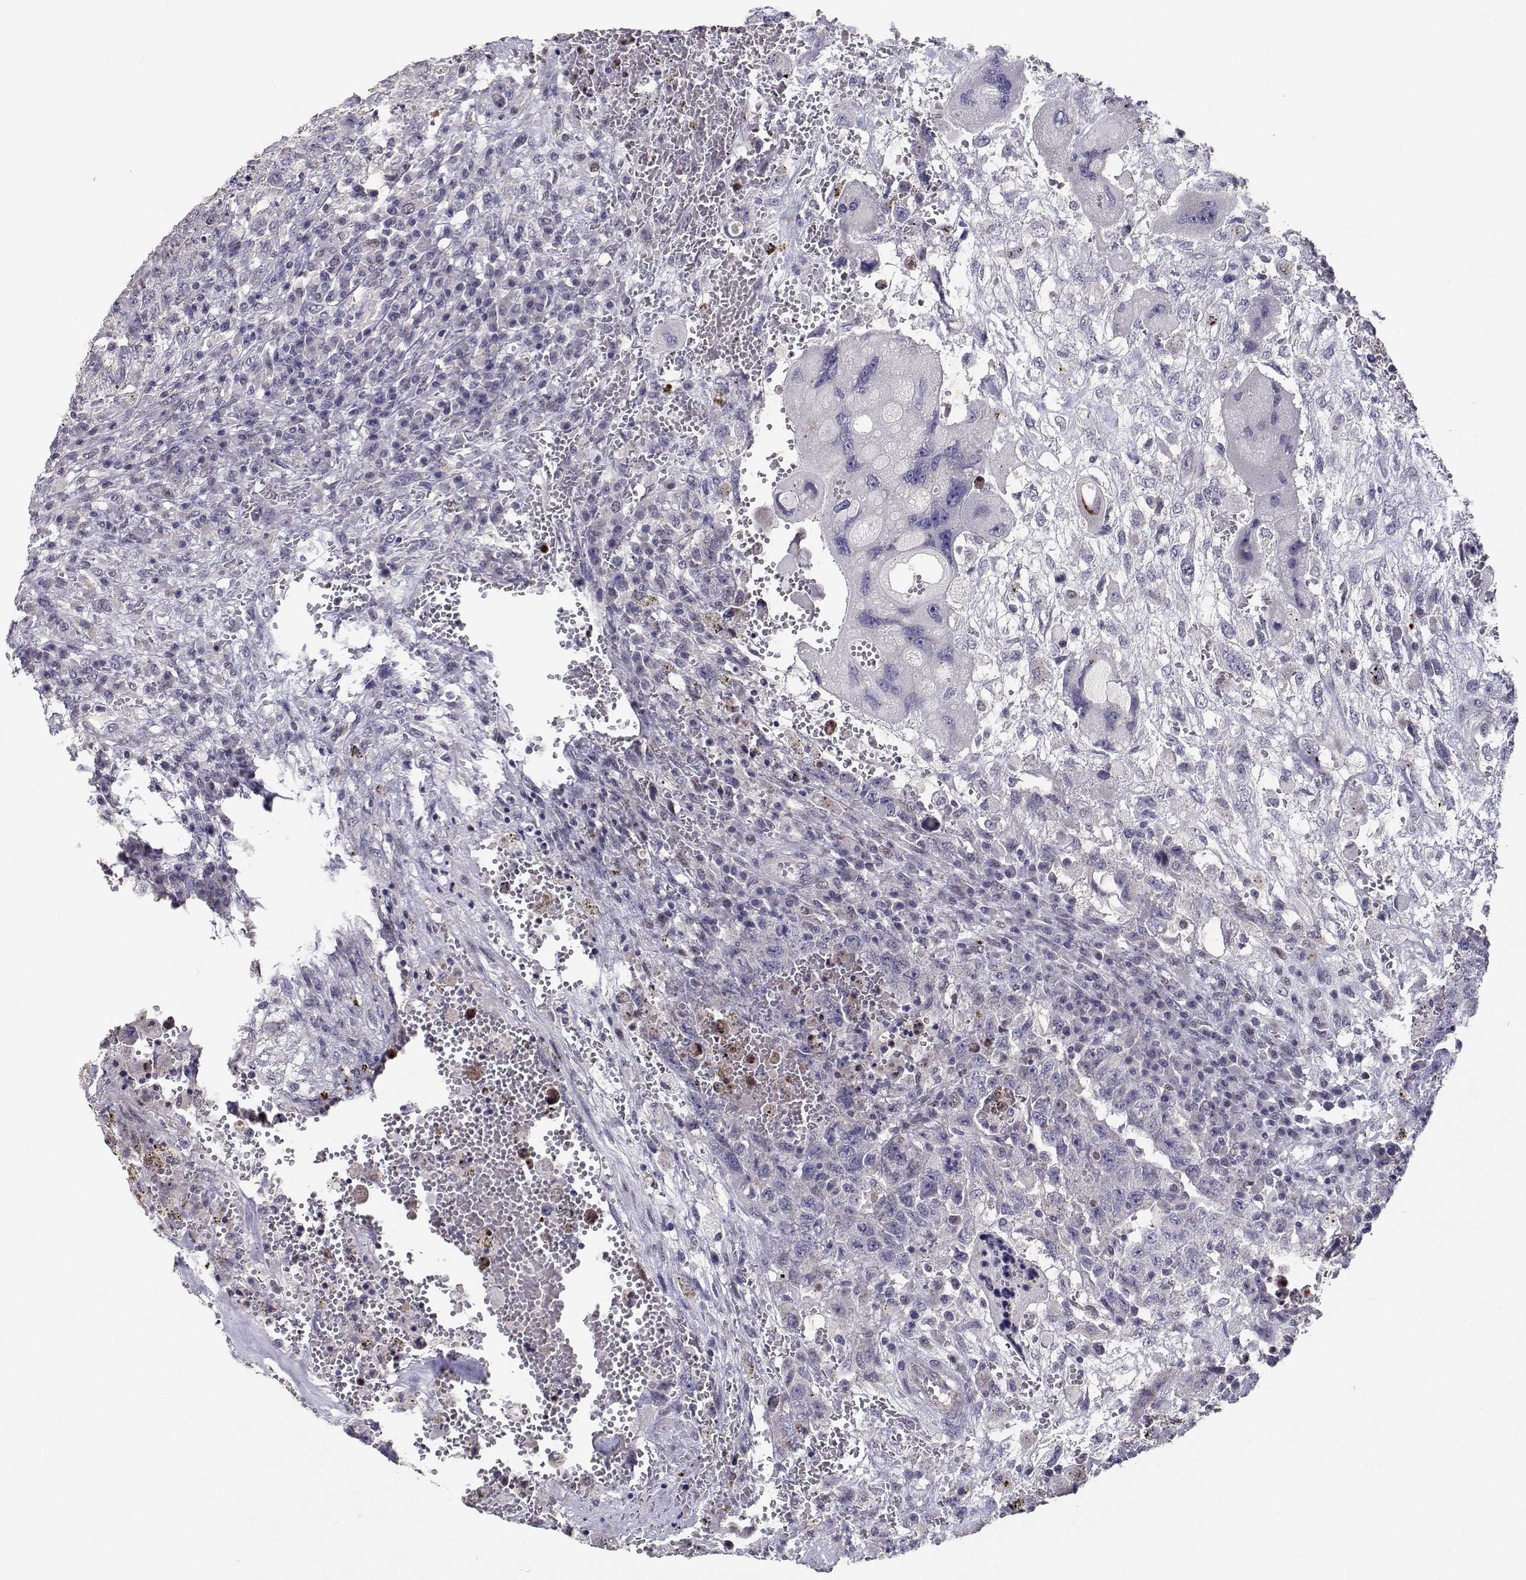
{"staining": {"intensity": "negative", "quantity": "none", "location": "none"}, "tissue": "testis cancer", "cell_type": "Tumor cells", "image_type": "cancer", "snomed": [{"axis": "morphology", "description": "Carcinoma, Embryonal, NOS"}, {"axis": "topography", "description": "Testis"}], "caption": "A high-resolution image shows IHC staining of embryonal carcinoma (testis), which shows no significant expression in tumor cells.", "gene": "RBPJL", "patient": {"sex": "male", "age": 26}}